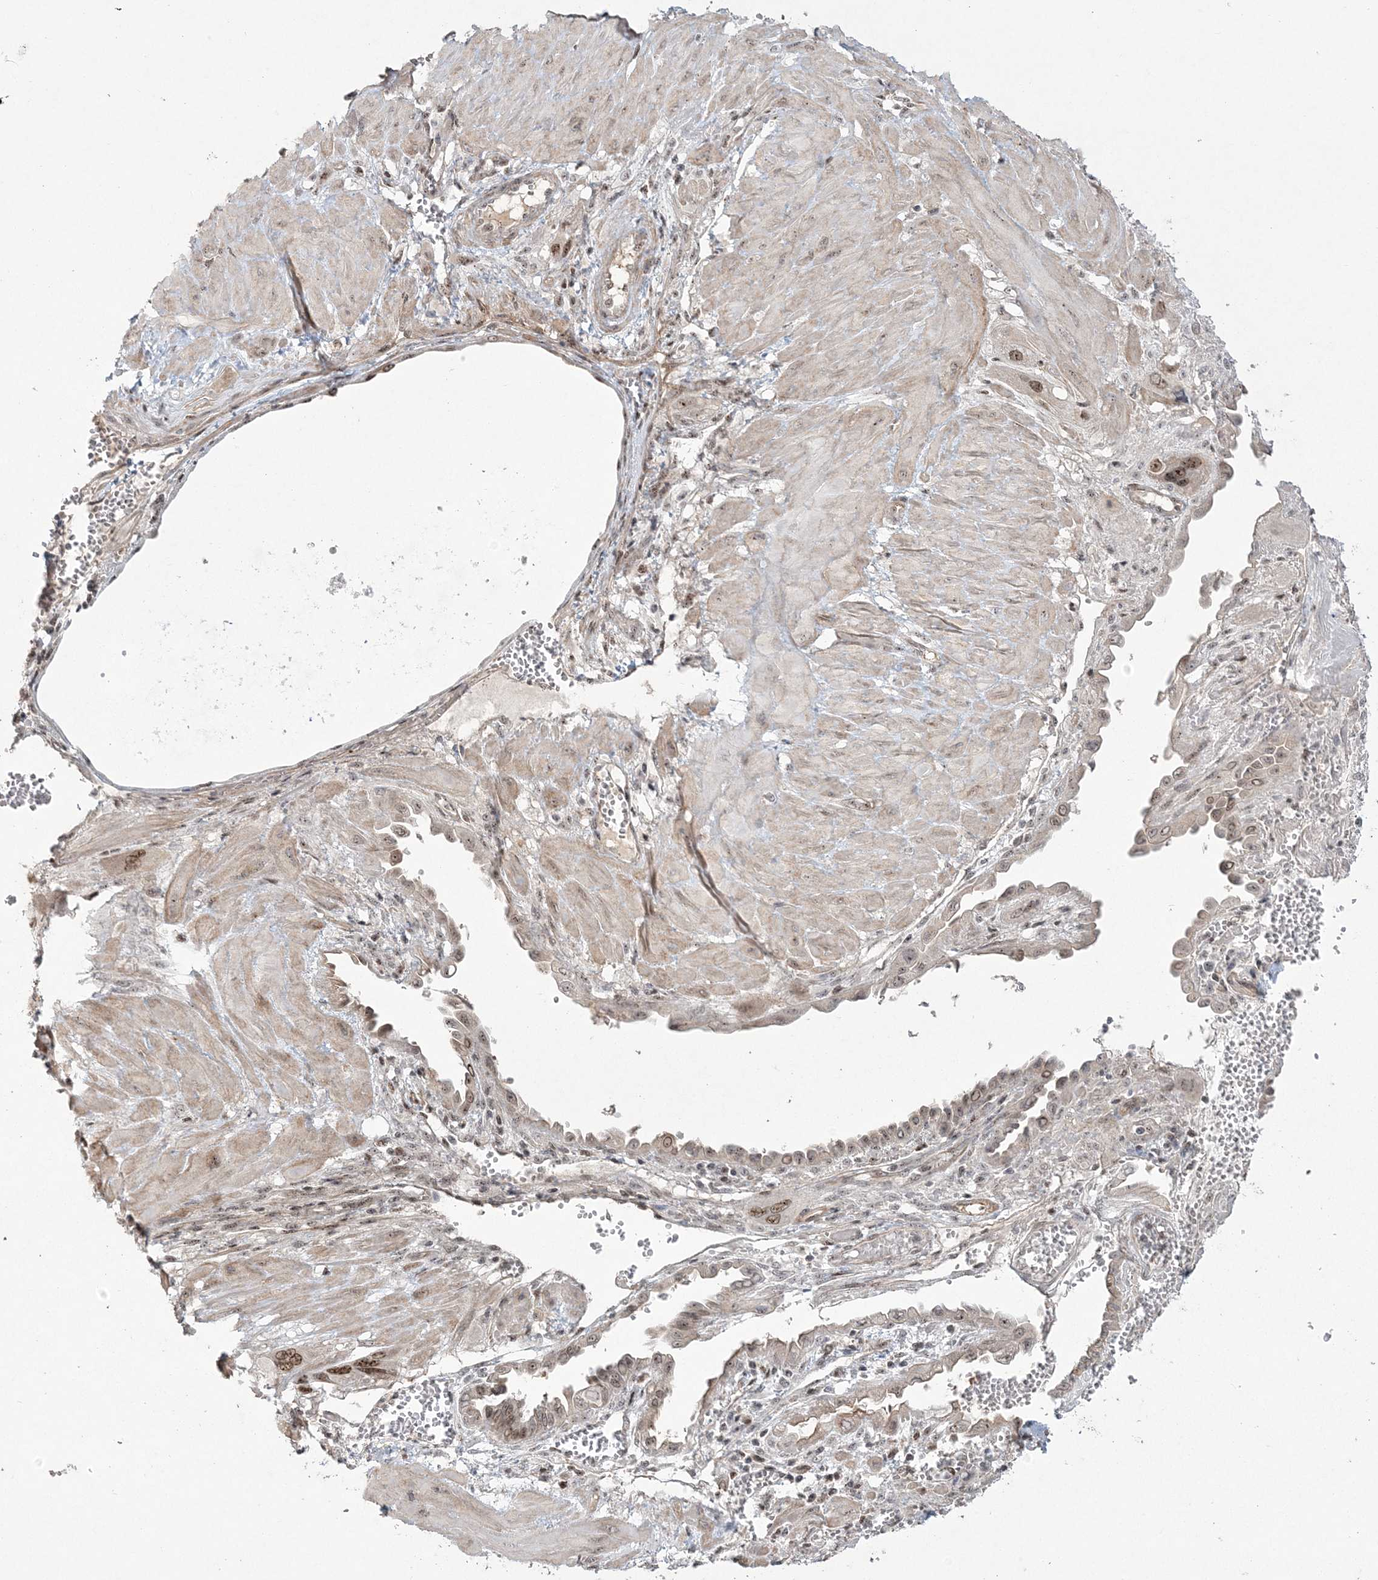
{"staining": {"intensity": "moderate", "quantity": ">75%", "location": "nuclear"}, "tissue": "cervical cancer", "cell_type": "Tumor cells", "image_type": "cancer", "snomed": [{"axis": "morphology", "description": "Squamous cell carcinoma, NOS"}, {"axis": "topography", "description": "Cervix"}], "caption": "Moderate nuclear protein staining is identified in about >75% of tumor cells in squamous cell carcinoma (cervical). The staining was performed using DAB (3,3'-diaminobenzidine) to visualize the protein expression in brown, while the nuclei were stained in blue with hematoxylin (Magnification: 20x).", "gene": "RBM17", "patient": {"sex": "female", "age": 34}}